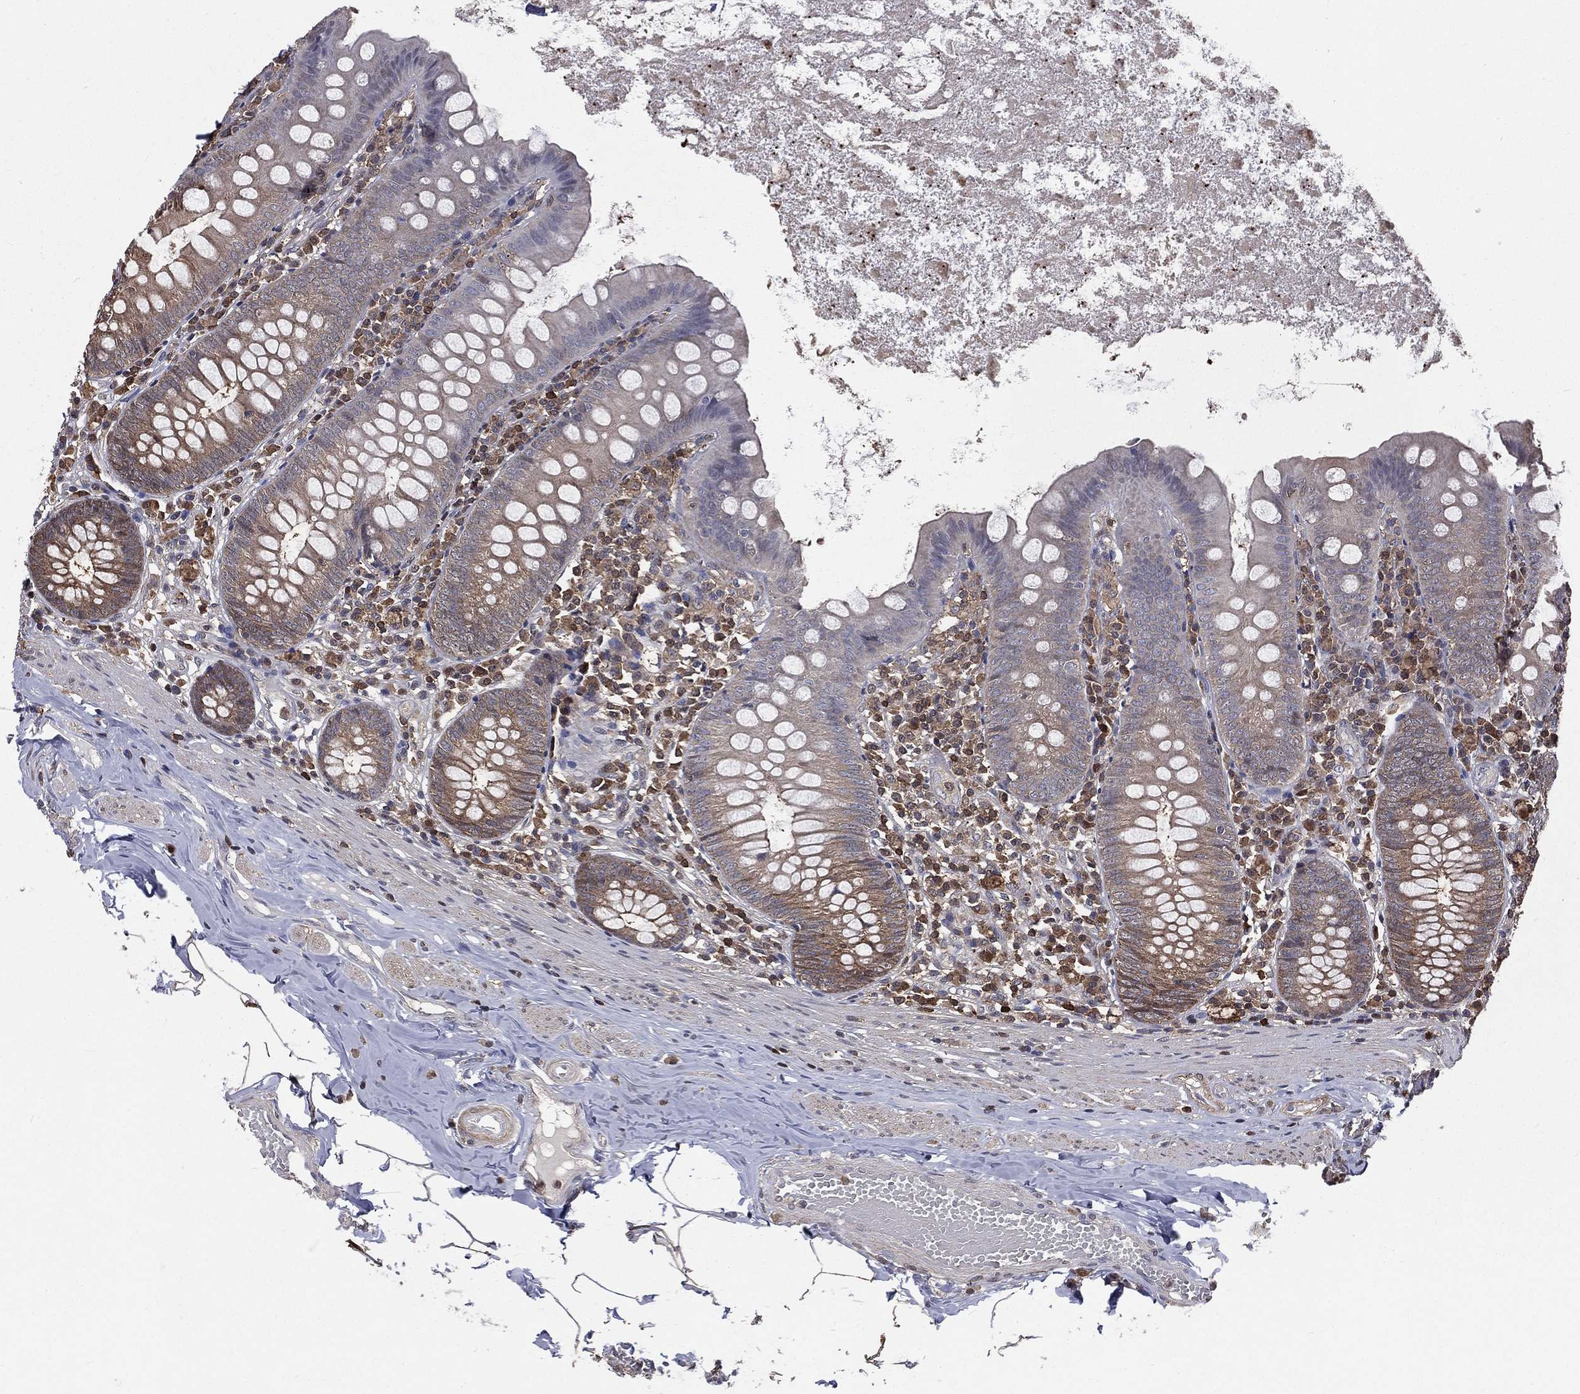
{"staining": {"intensity": "weak", "quantity": "25%-75%", "location": "cytoplasmic/membranous"}, "tissue": "appendix", "cell_type": "Glandular cells", "image_type": "normal", "snomed": [{"axis": "morphology", "description": "Normal tissue, NOS"}, {"axis": "topography", "description": "Appendix"}], "caption": "Protein staining displays weak cytoplasmic/membranous staining in approximately 25%-75% of glandular cells in unremarkable appendix. Immunohistochemistry stains the protein of interest in brown and the nuclei are stained blue.", "gene": "TBC1D2", "patient": {"sex": "female", "age": 82}}